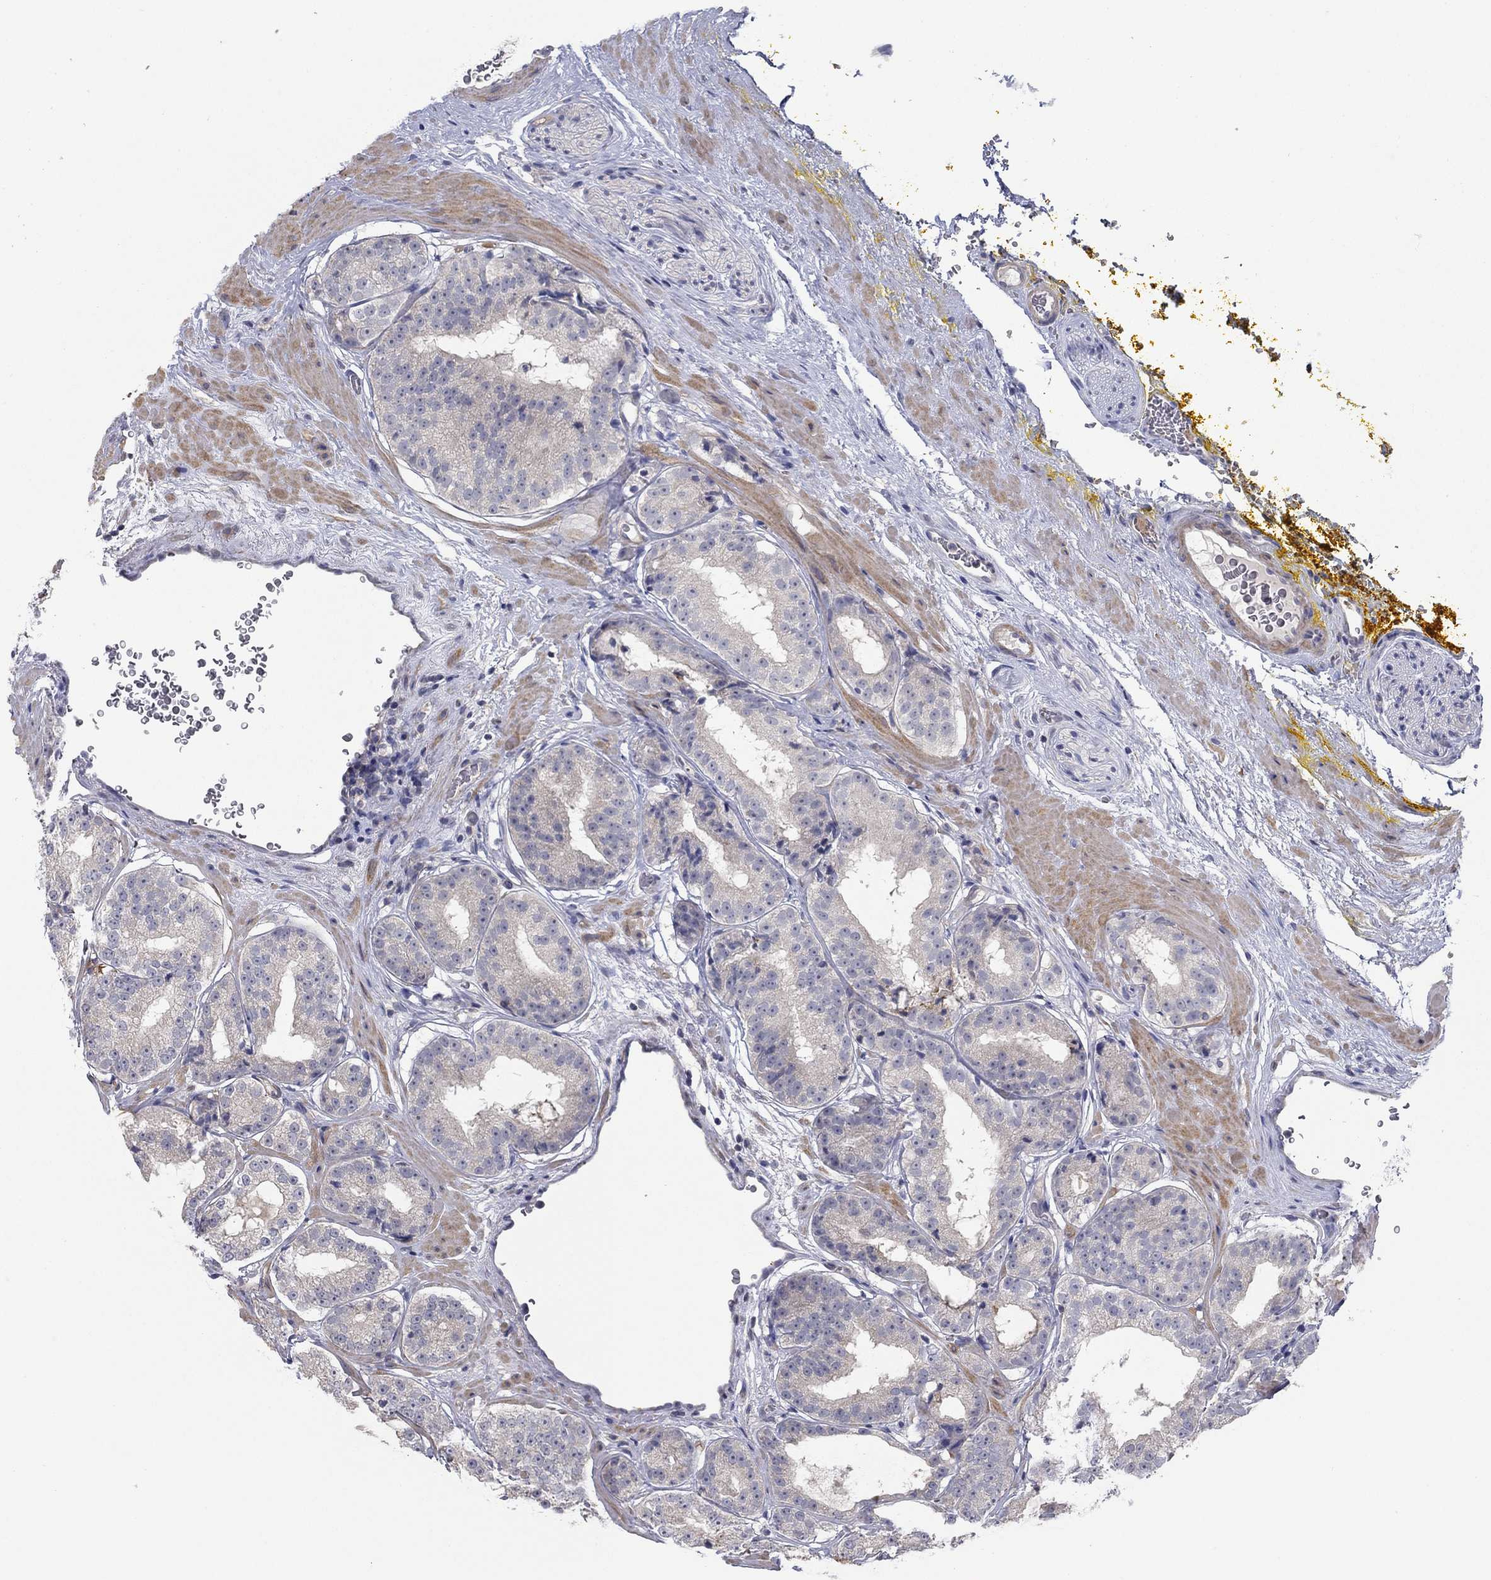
{"staining": {"intensity": "negative", "quantity": "none", "location": "none"}, "tissue": "prostate cancer", "cell_type": "Tumor cells", "image_type": "cancer", "snomed": [{"axis": "morphology", "description": "Adenocarcinoma, Low grade"}, {"axis": "topography", "description": "Prostate"}], "caption": "Immunohistochemical staining of prostate cancer shows no significant staining in tumor cells.", "gene": "GRK7", "patient": {"sex": "male", "age": 60}}